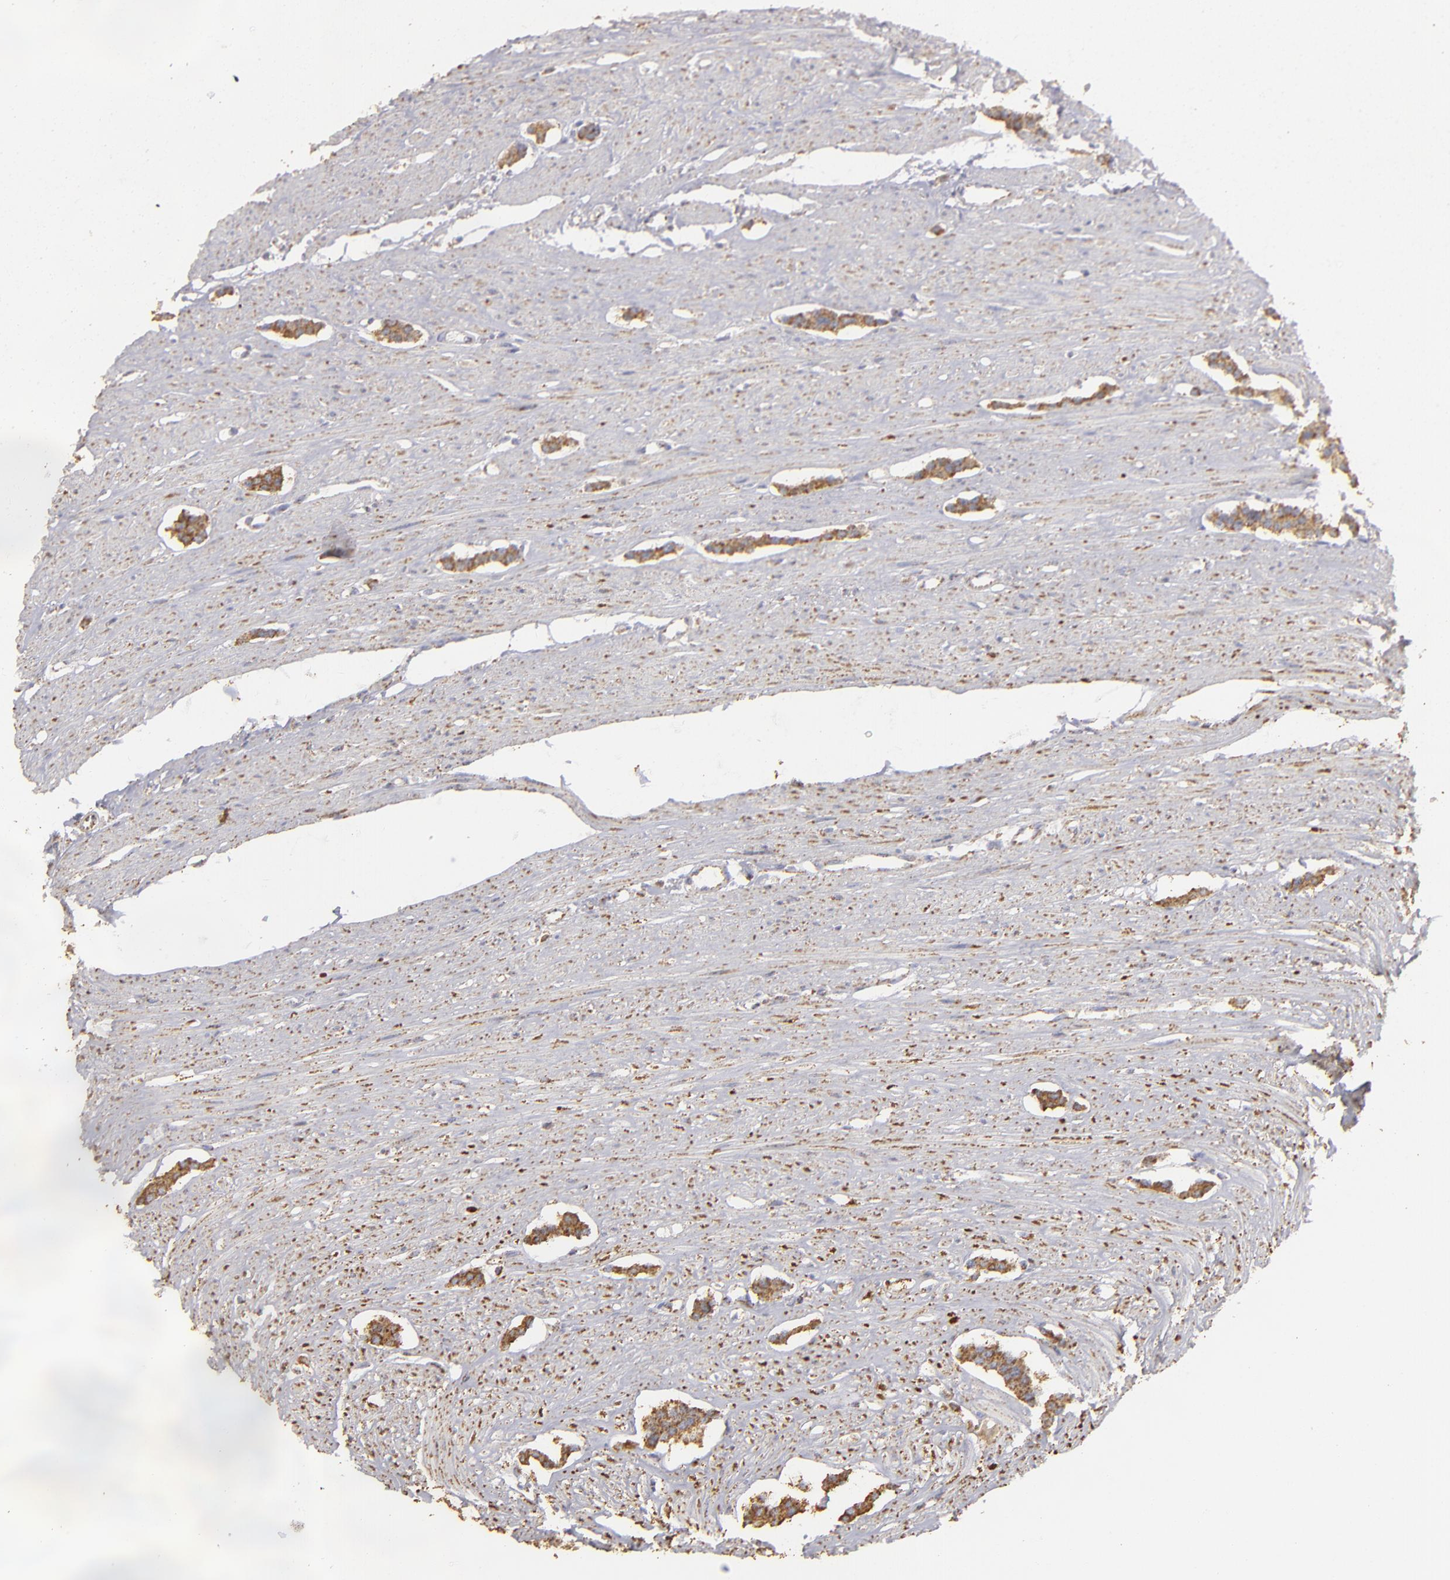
{"staining": {"intensity": "moderate", "quantity": ">75%", "location": "cytoplasmic/membranous"}, "tissue": "carcinoid", "cell_type": "Tumor cells", "image_type": "cancer", "snomed": [{"axis": "morphology", "description": "Carcinoid, malignant, NOS"}, {"axis": "topography", "description": "Small intestine"}], "caption": "Immunohistochemistry (IHC) image of human carcinoid stained for a protein (brown), which displays medium levels of moderate cytoplasmic/membranous positivity in about >75% of tumor cells.", "gene": "CFB", "patient": {"sex": "male", "age": 60}}